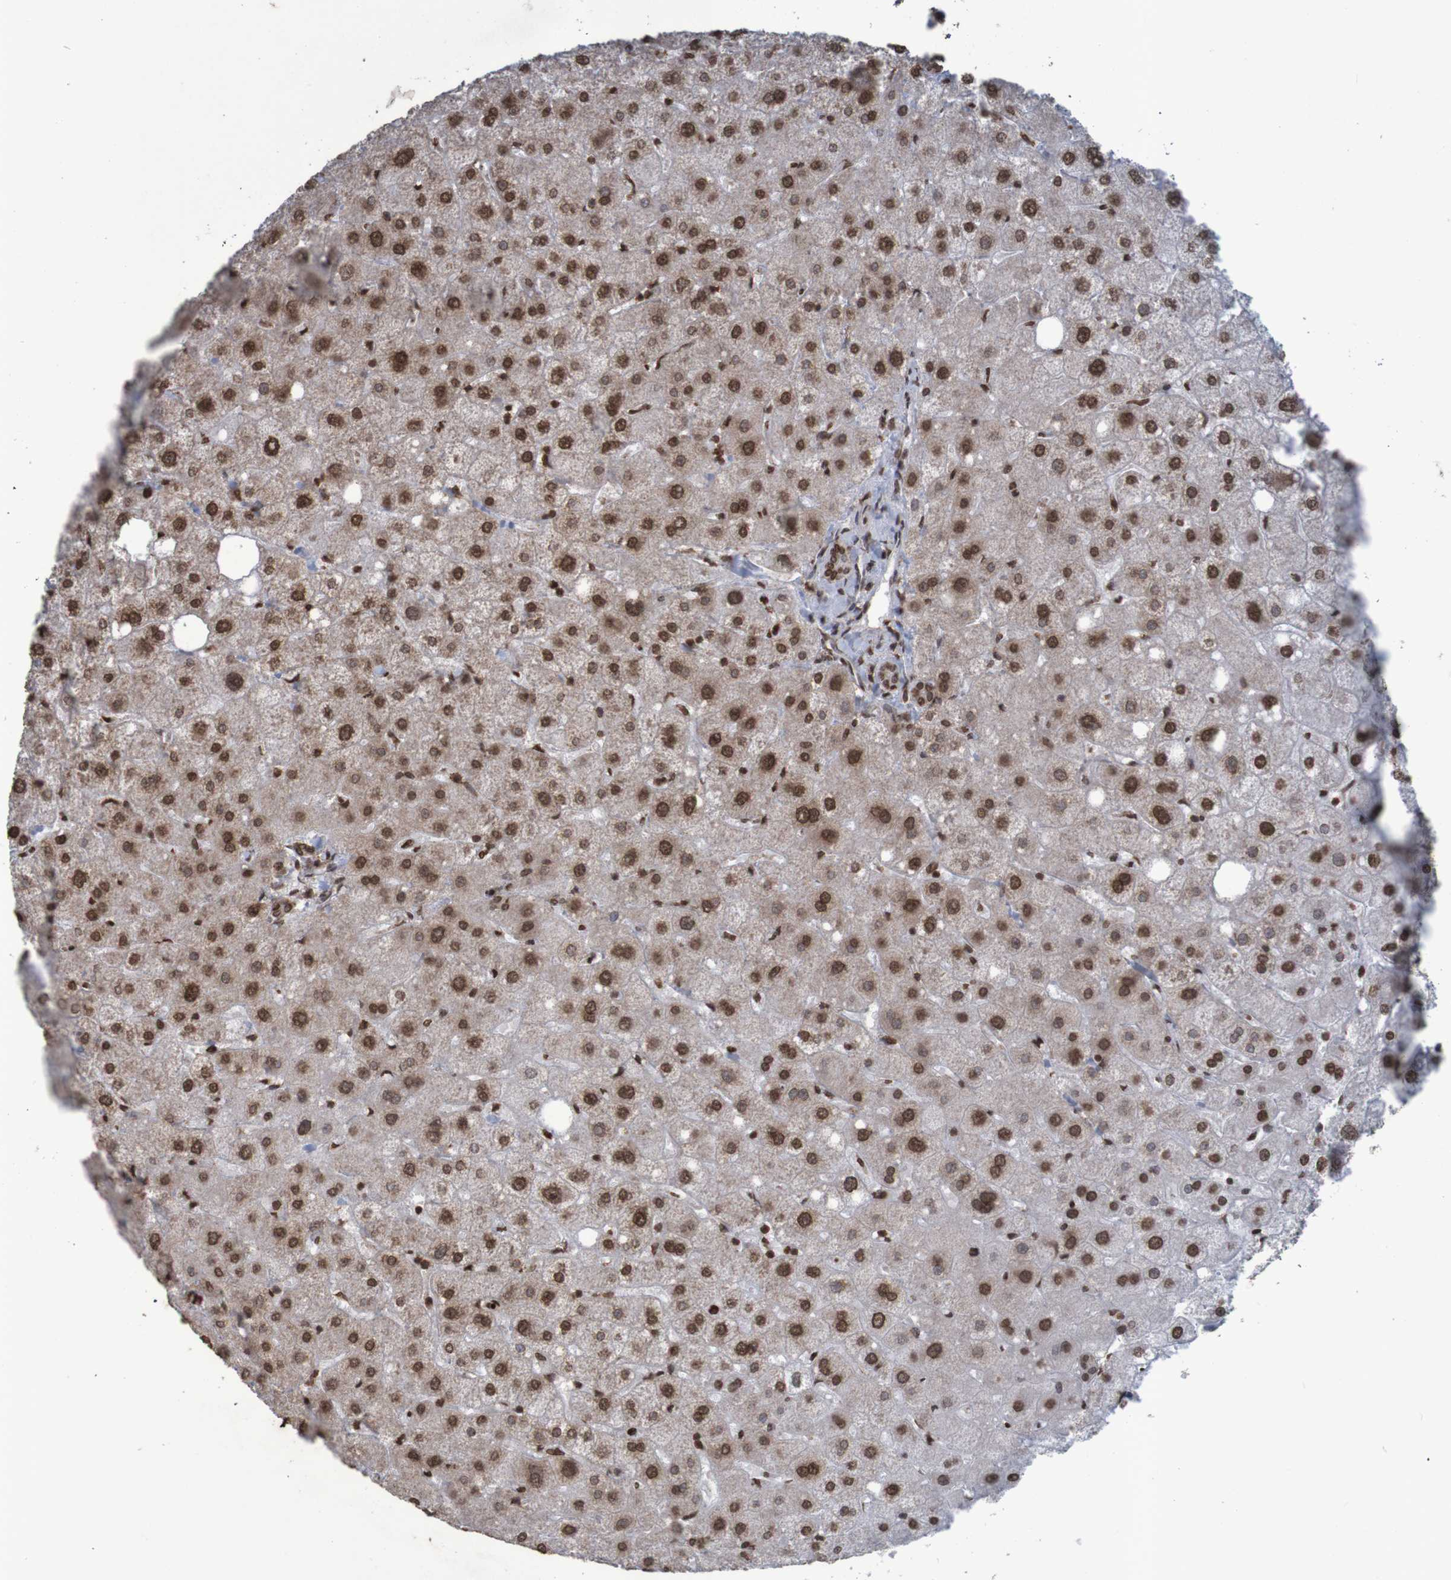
{"staining": {"intensity": "strong", "quantity": ">75%", "location": "nuclear"}, "tissue": "liver", "cell_type": "Cholangiocytes", "image_type": "normal", "snomed": [{"axis": "morphology", "description": "Normal tissue, NOS"}, {"axis": "topography", "description": "Liver"}], "caption": "Human liver stained for a protein (brown) demonstrates strong nuclear positive expression in approximately >75% of cholangiocytes.", "gene": "GFI1", "patient": {"sex": "male", "age": 73}}